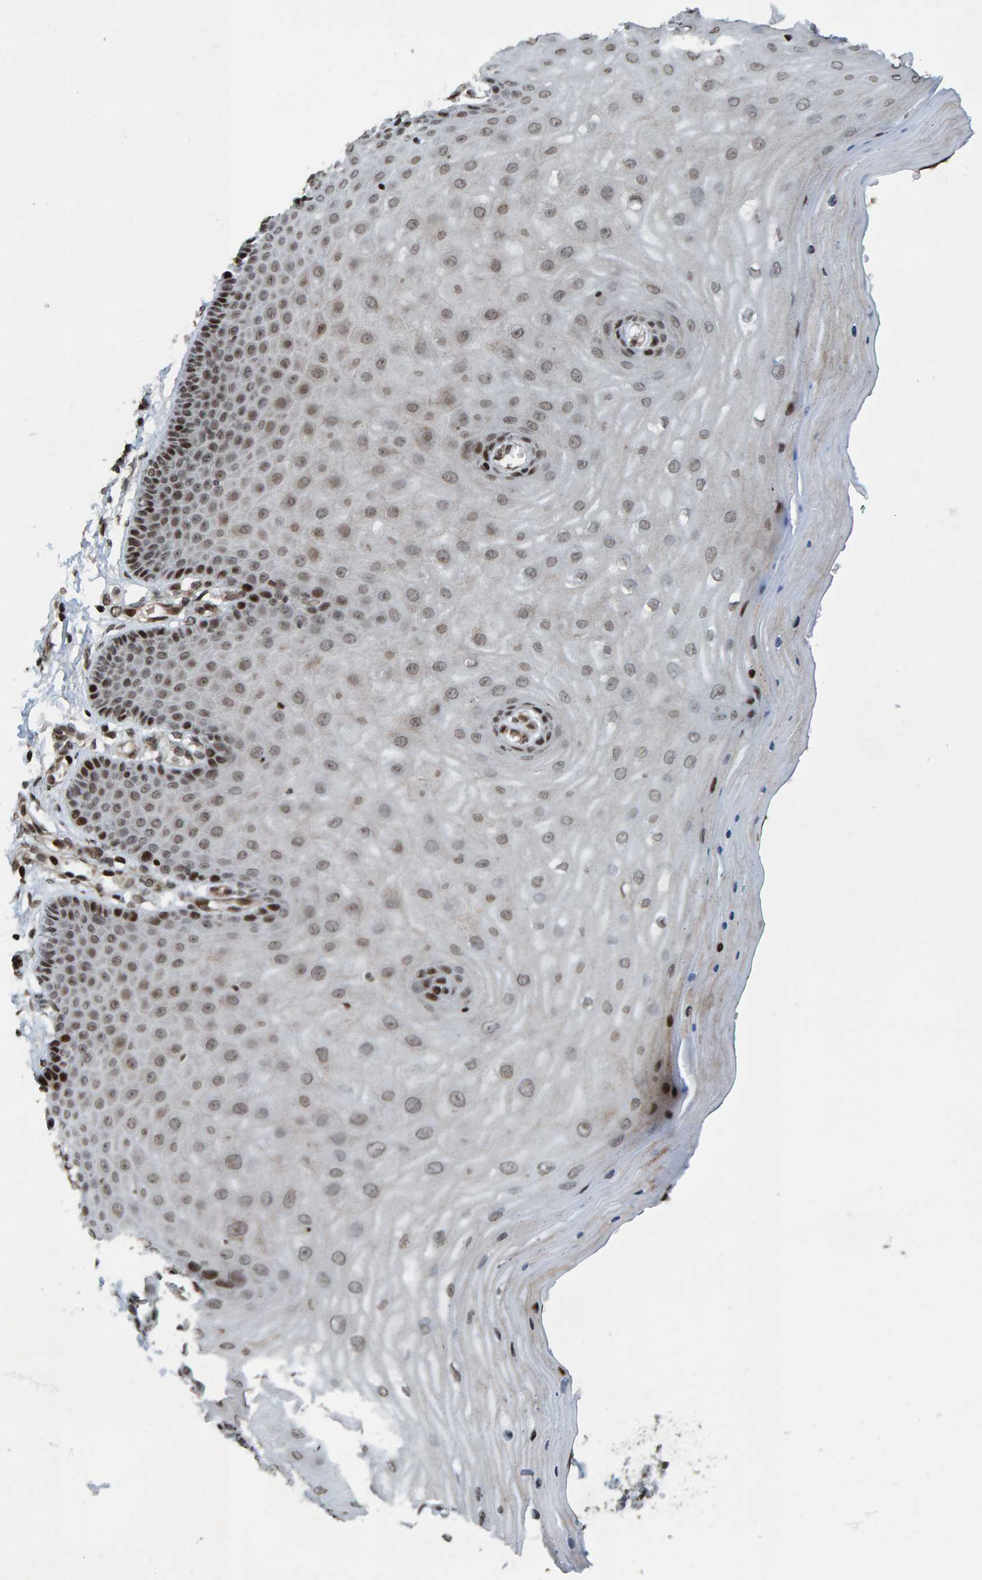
{"staining": {"intensity": "moderate", "quantity": ">75%", "location": "nuclear"}, "tissue": "cervix", "cell_type": "Glandular cells", "image_type": "normal", "snomed": [{"axis": "morphology", "description": "Normal tissue, NOS"}, {"axis": "topography", "description": "Cervix"}], "caption": "Benign cervix demonstrates moderate nuclear expression in approximately >75% of glandular cells.", "gene": "ZNF366", "patient": {"sex": "female", "age": 55}}